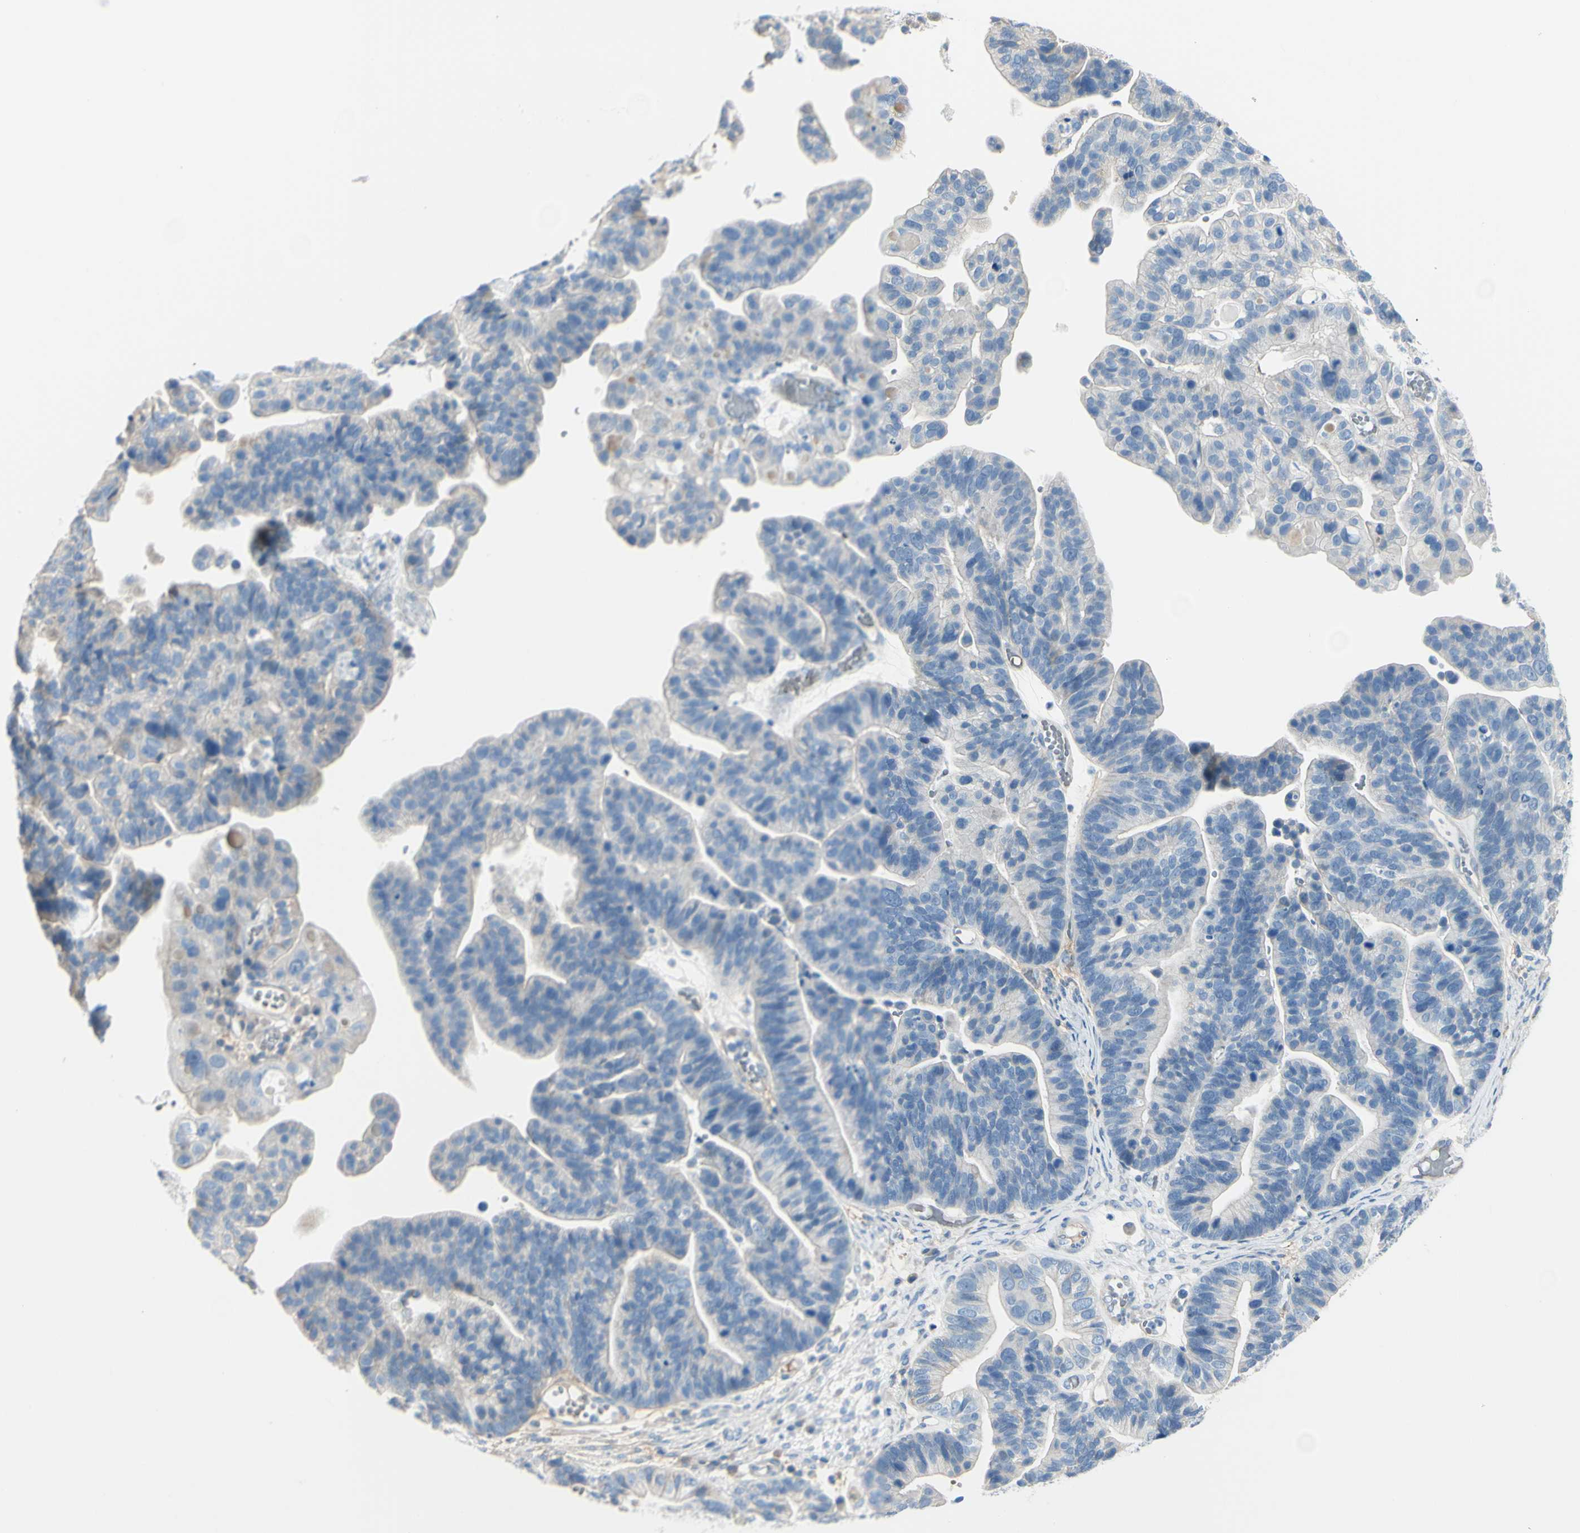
{"staining": {"intensity": "negative", "quantity": "none", "location": "none"}, "tissue": "ovarian cancer", "cell_type": "Tumor cells", "image_type": "cancer", "snomed": [{"axis": "morphology", "description": "Cystadenocarcinoma, serous, NOS"}, {"axis": "topography", "description": "Ovary"}], "caption": "Immunohistochemical staining of human ovarian serous cystadenocarcinoma reveals no significant staining in tumor cells.", "gene": "NCBP2L", "patient": {"sex": "female", "age": 56}}